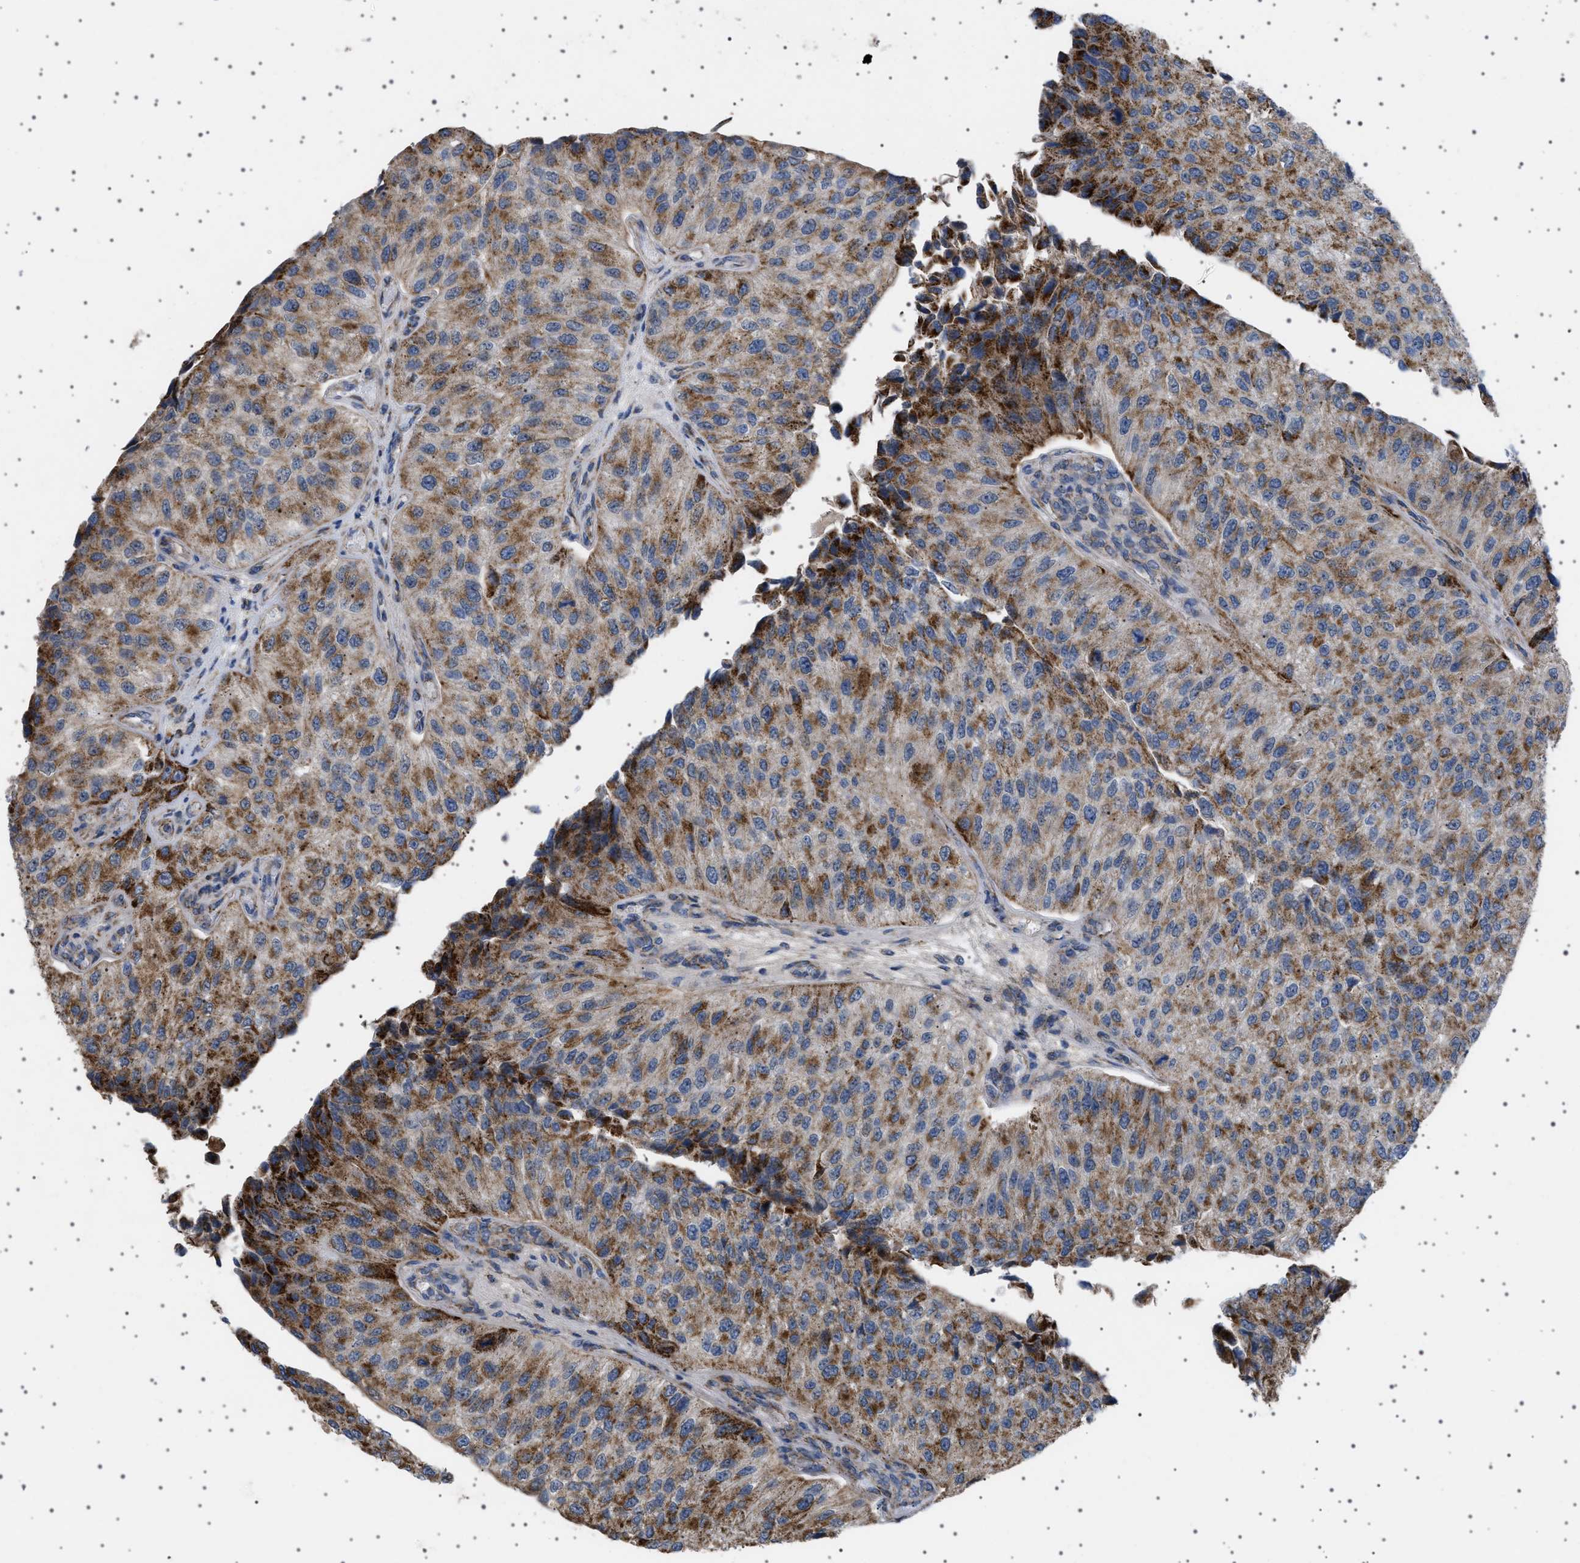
{"staining": {"intensity": "moderate", "quantity": ">75%", "location": "cytoplasmic/membranous"}, "tissue": "urothelial cancer", "cell_type": "Tumor cells", "image_type": "cancer", "snomed": [{"axis": "morphology", "description": "Urothelial carcinoma, High grade"}, {"axis": "topography", "description": "Kidney"}, {"axis": "topography", "description": "Urinary bladder"}], "caption": "This image demonstrates immunohistochemistry (IHC) staining of urothelial carcinoma (high-grade), with medium moderate cytoplasmic/membranous positivity in about >75% of tumor cells.", "gene": "UBXN8", "patient": {"sex": "male", "age": 77}}